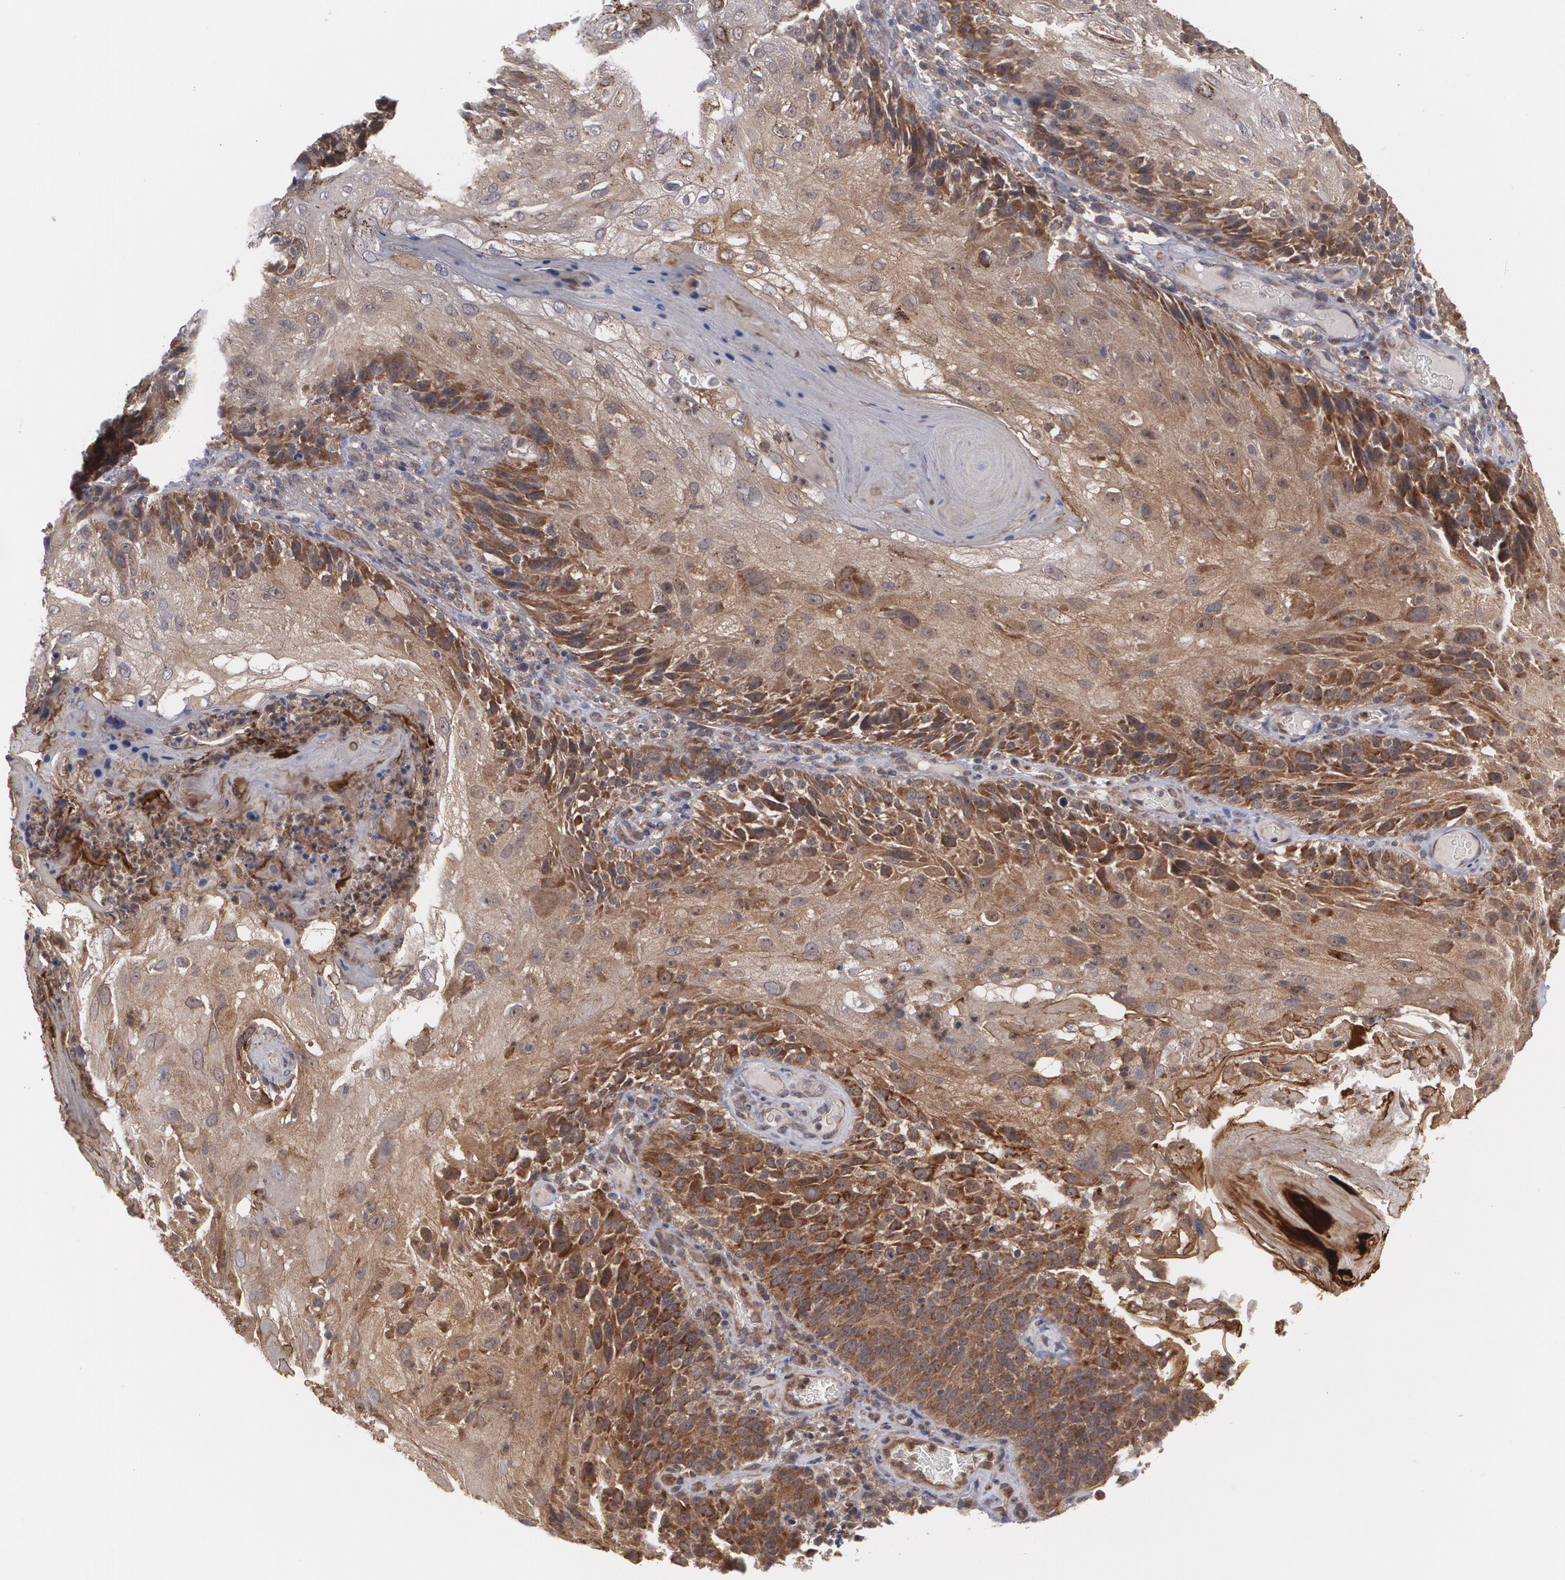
{"staining": {"intensity": "moderate", "quantity": ">75%", "location": "cytoplasmic/membranous"}, "tissue": "skin cancer", "cell_type": "Tumor cells", "image_type": "cancer", "snomed": [{"axis": "morphology", "description": "Normal tissue, NOS"}, {"axis": "morphology", "description": "Squamous cell carcinoma, NOS"}, {"axis": "topography", "description": "Skin"}], "caption": "Squamous cell carcinoma (skin) stained for a protein shows moderate cytoplasmic/membranous positivity in tumor cells.", "gene": "BMP6", "patient": {"sex": "female", "age": 83}}